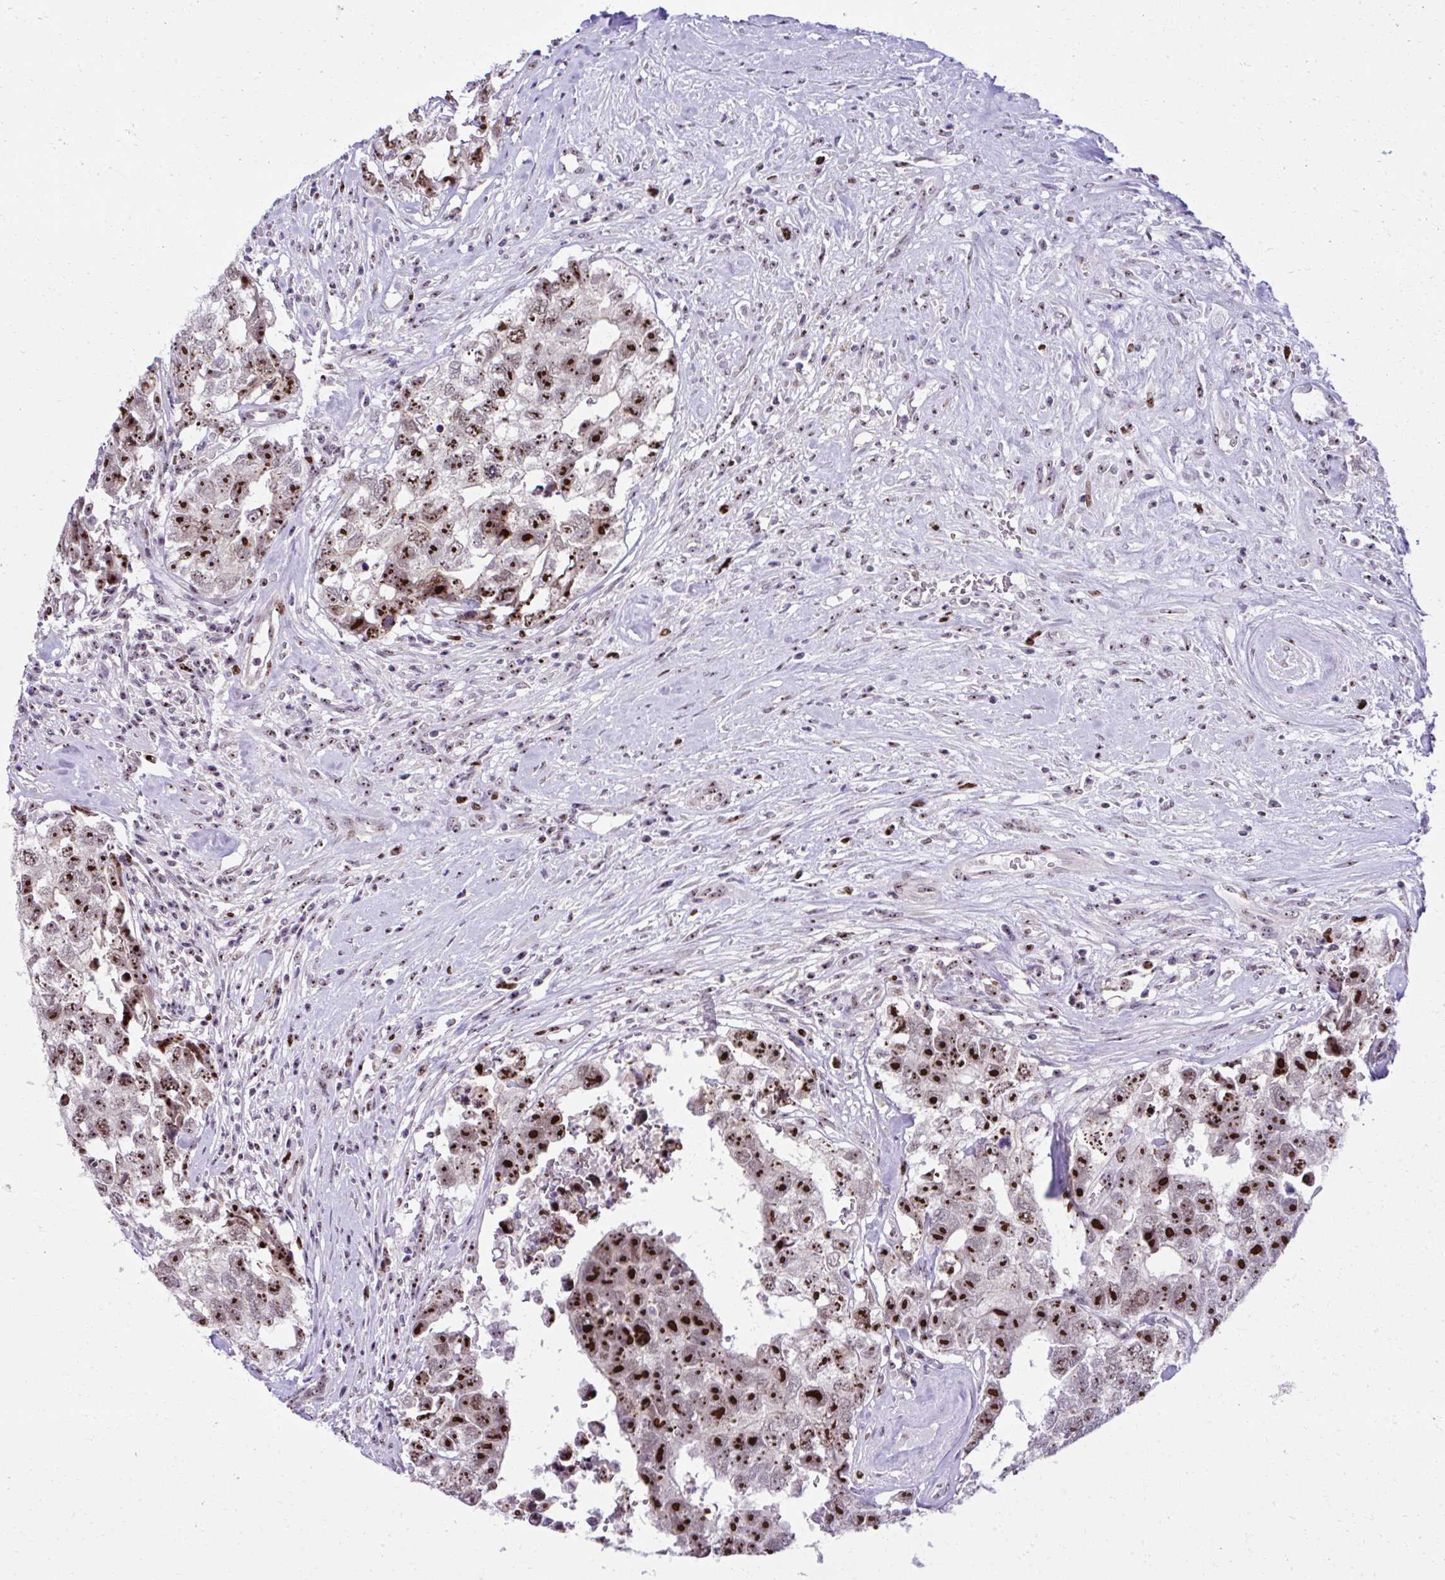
{"staining": {"intensity": "strong", "quantity": ">75%", "location": "nuclear"}, "tissue": "testis cancer", "cell_type": "Tumor cells", "image_type": "cancer", "snomed": [{"axis": "morphology", "description": "Carcinoma, Embryonal, NOS"}, {"axis": "topography", "description": "Testis"}], "caption": "The image exhibits immunohistochemical staining of testis cancer. There is strong nuclear expression is identified in about >75% of tumor cells.", "gene": "CEP72", "patient": {"sex": "male", "age": 22}}